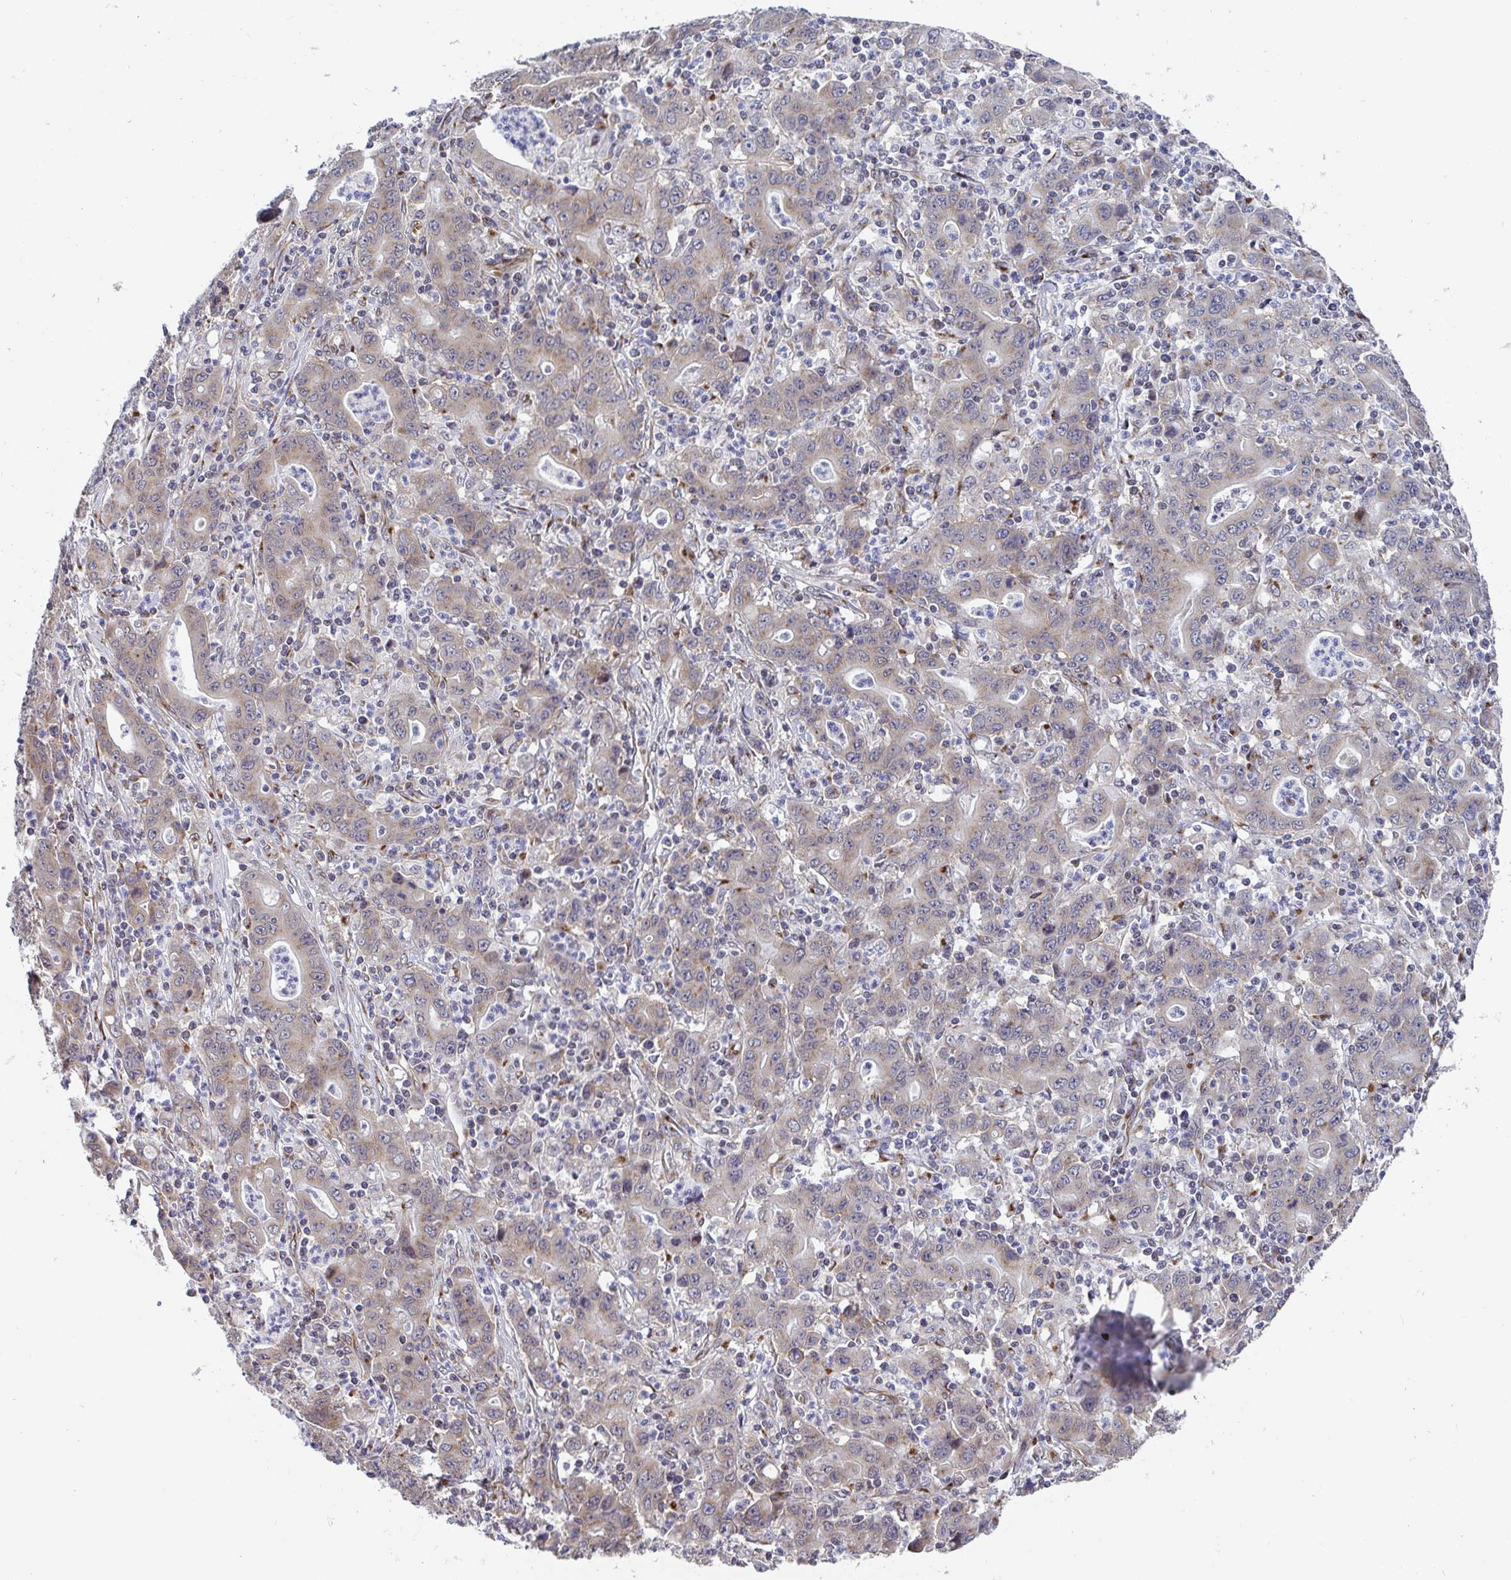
{"staining": {"intensity": "weak", "quantity": "25%-75%", "location": "cytoplasmic/membranous"}, "tissue": "stomach cancer", "cell_type": "Tumor cells", "image_type": "cancer", "snomed": [{"axis": "morphology", "description": "Adenocarcinoma, NOS"}, {"axis": "topography", "description": "Stomach, upper"}], "caption": "Brown immunohistochemical staining in human stomach cancer (adenocarcinoma) reveals weak cytoplasmic/membranous positivity in approximately 25%-75% of tumor cells.", "gene": "ATP5MJ", "patient": {"sex": "male", "age": 69}}